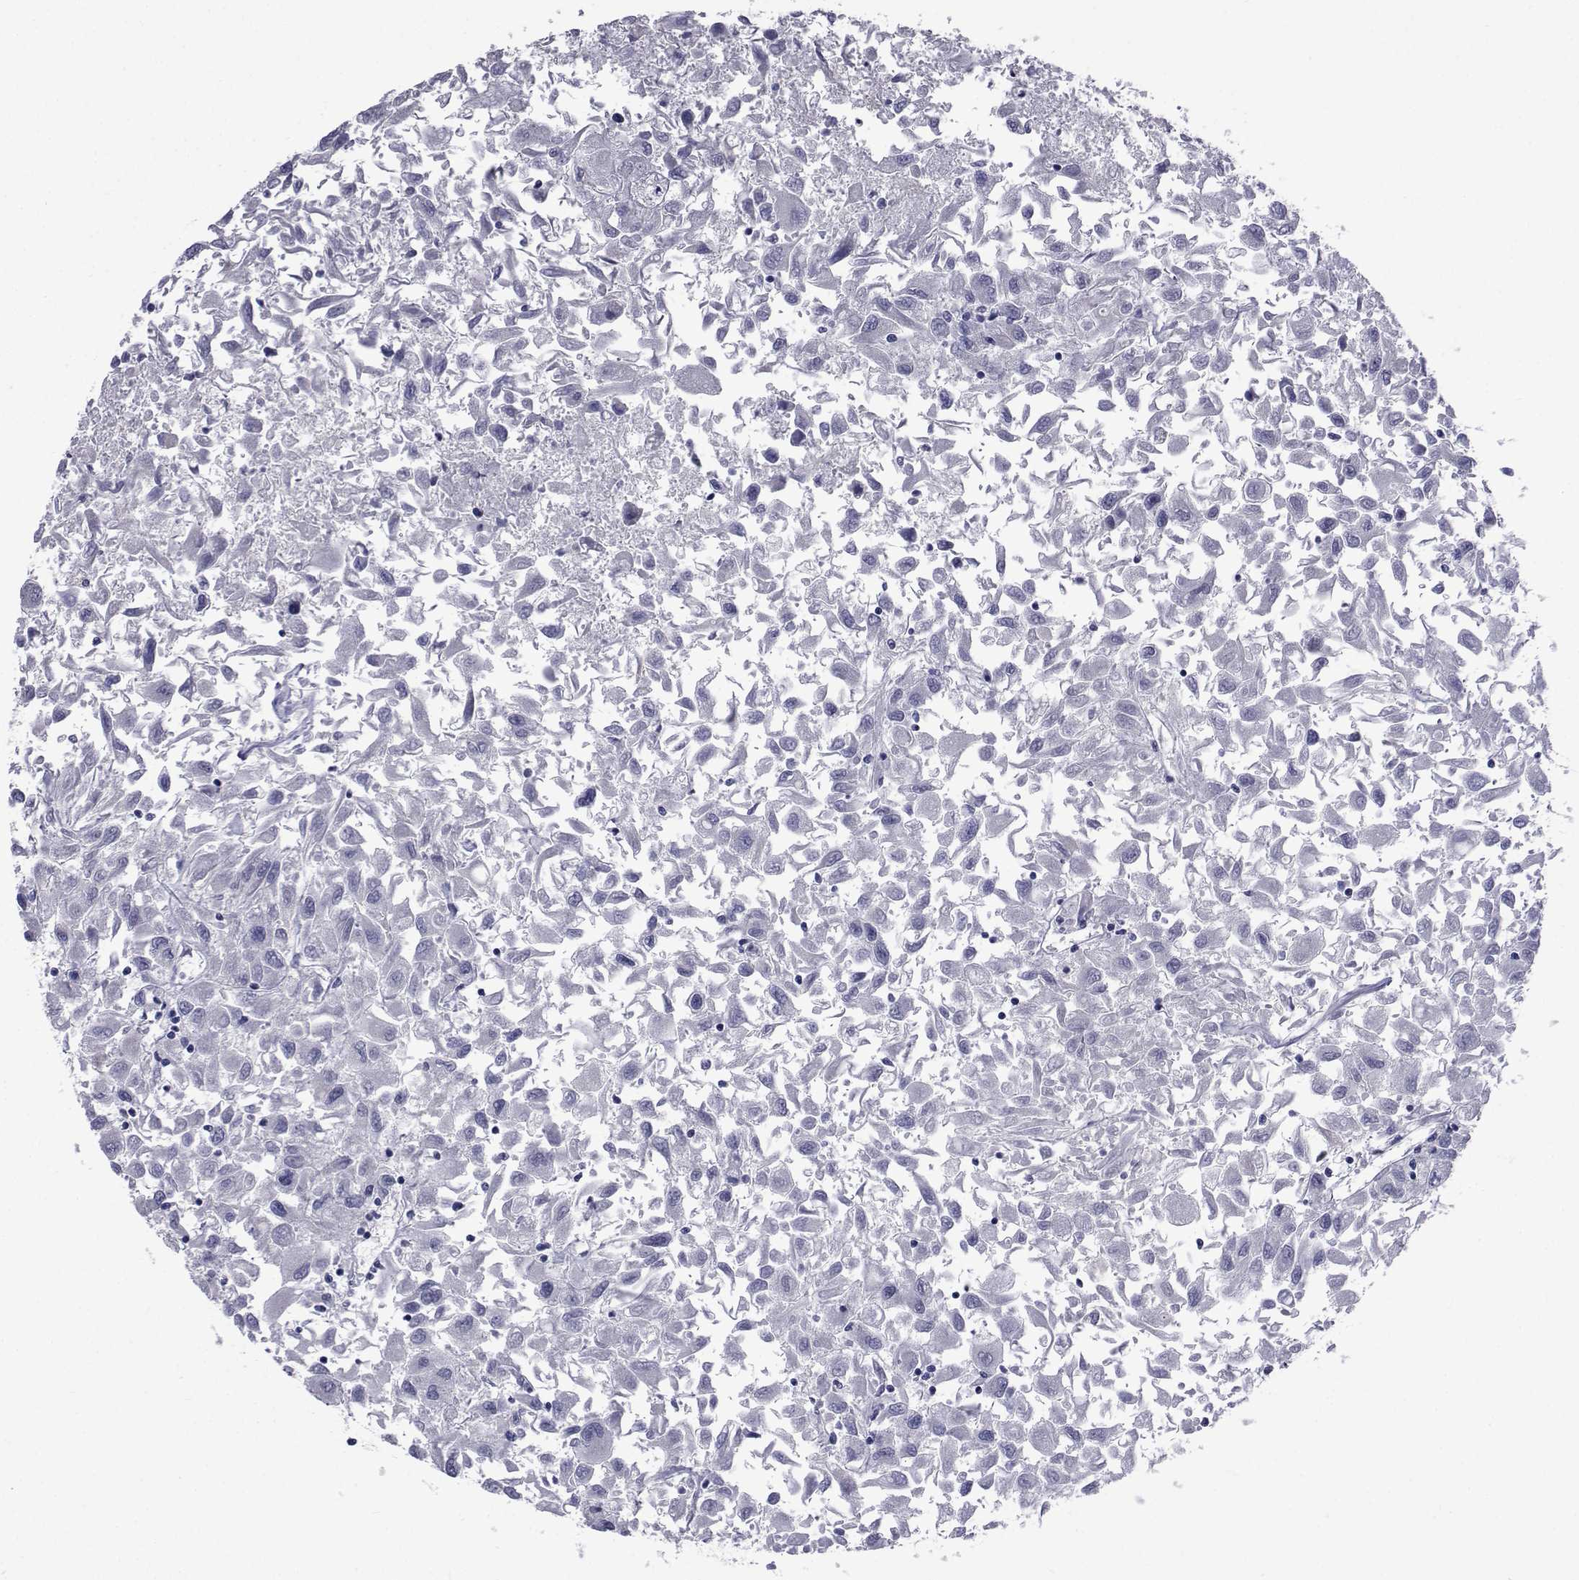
{"staining": {"intensity": "negative", "quantity": "none", "location": "none"}, "tissue": "renal cancer", "cell_type": "Tumor cells", "image_type": "cancer", "snomed": [{"axis": "morphology", "description": "Adenocarcinoma, NOS"}, {"axis": "topography", "description": "Kidney"}], "caption": "A photomicrograph of human adenocarcinoma (renal) is negative for staining in tumor cells. (Stains: DAB immunohistochemistry with hematoxylin counter stain, Microscopy: brightfield microscopy at high magnification).", "gene": "SEMA5B", "patient": {"sex": "female", "age": 76}}